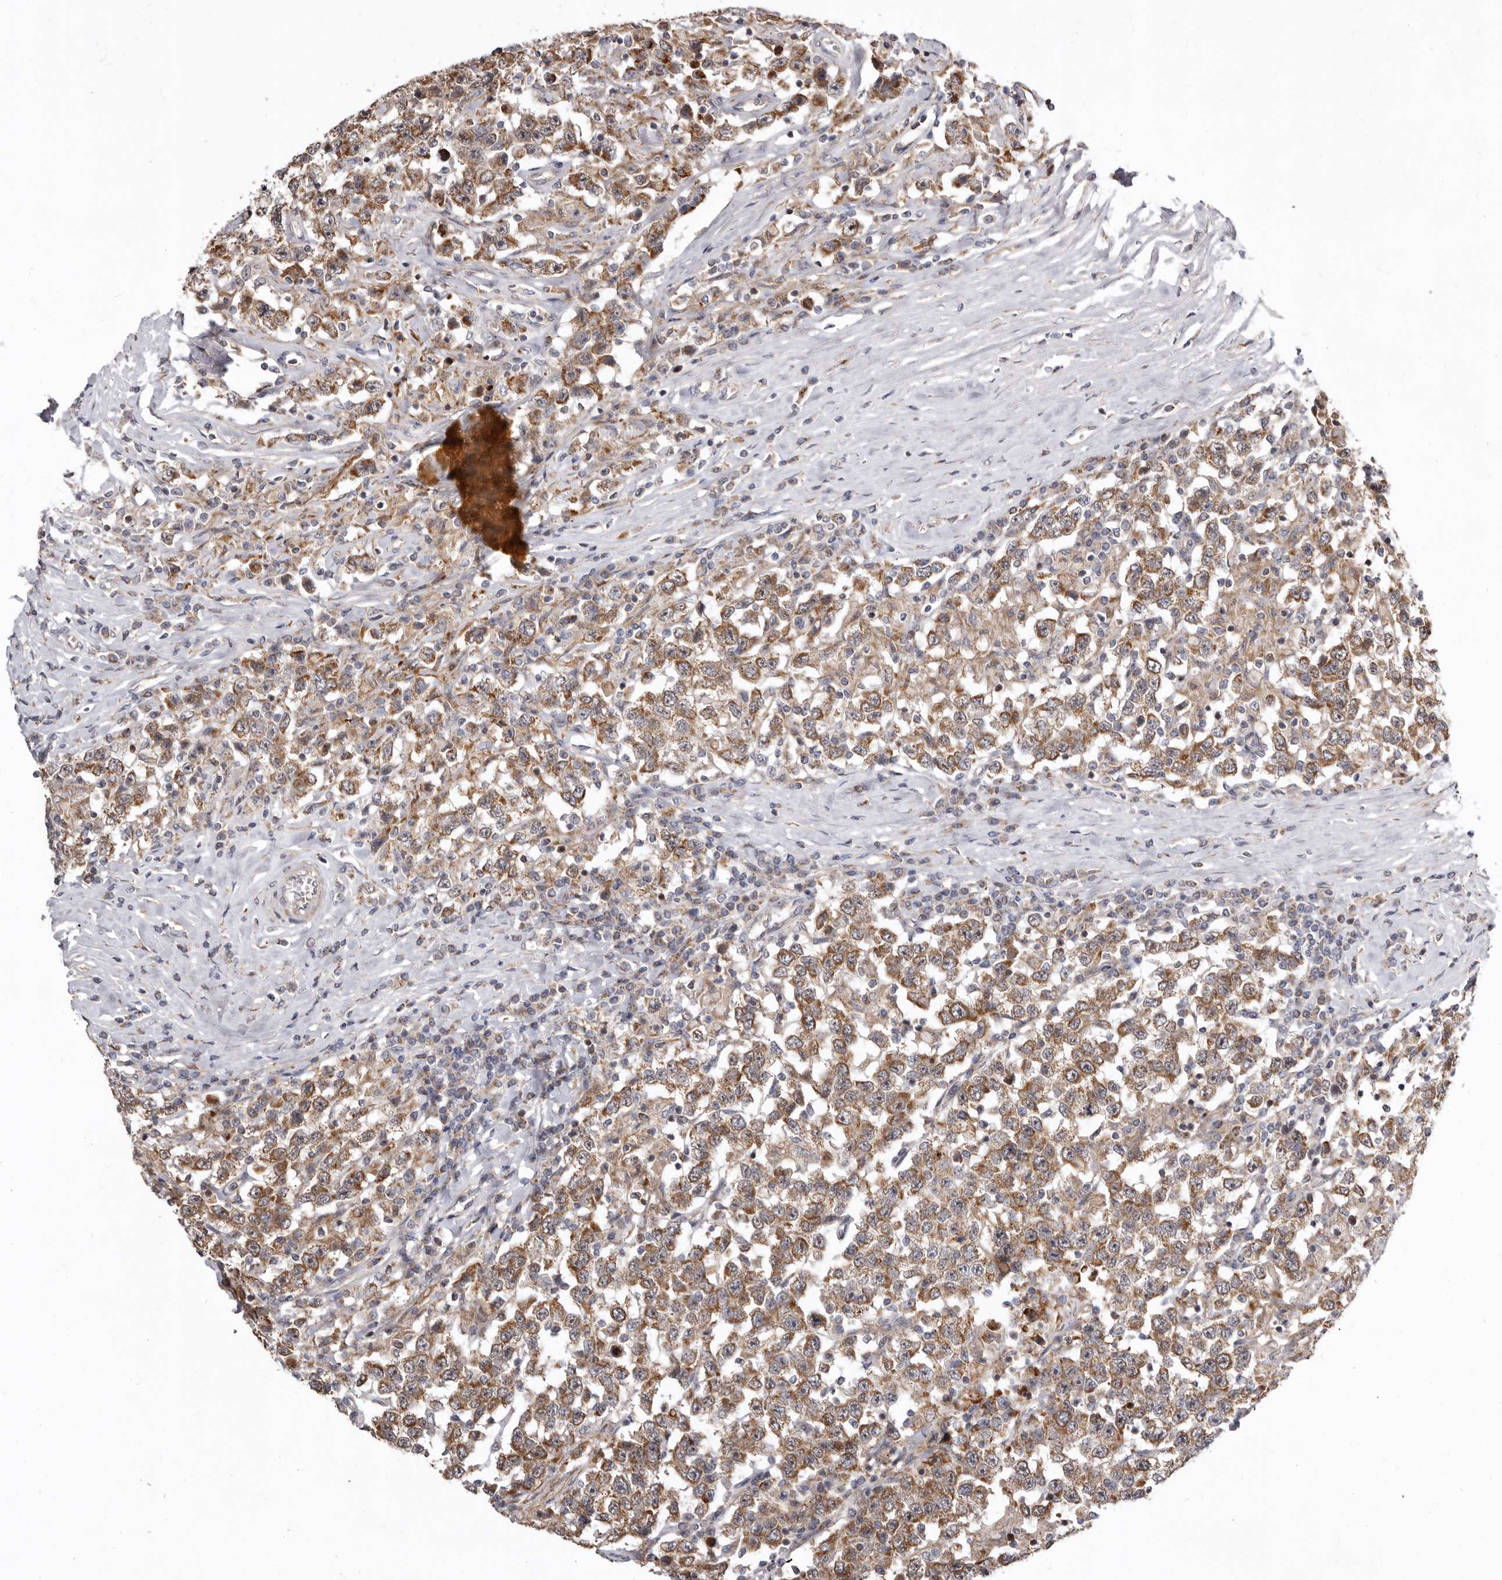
{"staining": {"intensity": "moderate", "quantity": ">75%", "location": "cytoplasmic/membranous"}, "tissue": "testis cancer", "cell_type": "Tumor cells", "image_type": "cancer", "snomed": [{"axis": "morphology", "description": "Seminoma, NOS"}, {"axis": "topography", "description": "Testis"}], "caption": "Brown immunohistochemical staining in seminoma (testis) shows moderate cytoplasmic/membranous positivity in approximately >75% of tumor cells.", "gene": "SMC4", "patient": {"sex": "male", "age": 41}}